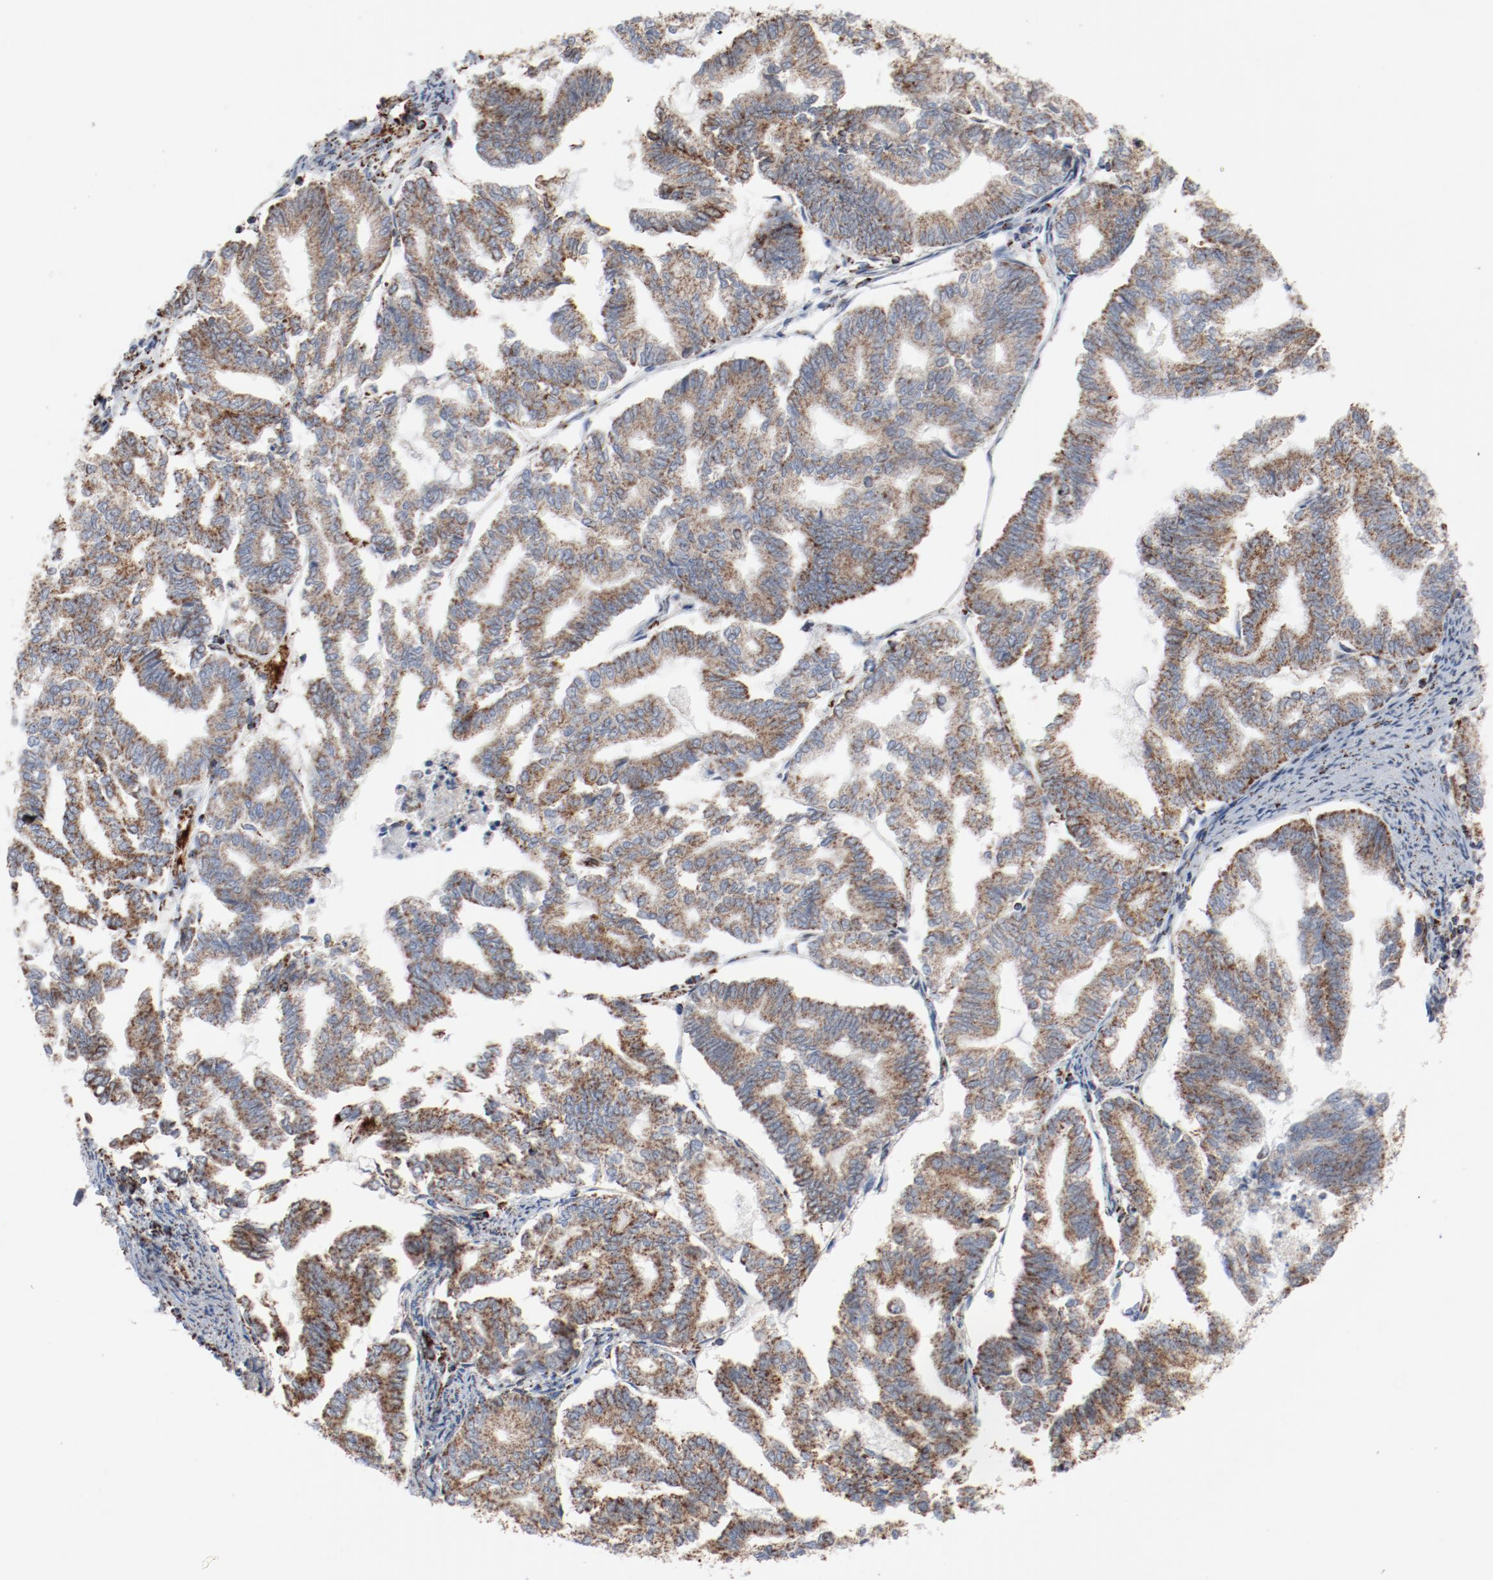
{"staining": {"intensity": "moderate", "quantity": "<25%", "location": "cytoplasmic/membranous"}, "tissue": "endometrial cancer", "cell_type": "Tumor cells", "image_type": "cancer", "snomed": [{"axis": "morphology", "description": "Adenocarcinoma, NOS"}, {"axis": "topography", "description": "Endometrium"}], "caption": "Immunohistochemistry (IHC) (DAB (3,3'-diaminobenzidine)) staining of adenocarcinoma (endometrial) exhibits moderate cytoplasmic/membranous protein staining in approximately <25% of tumor cells.", "gene": "NDUFB8", "patient": {"sex": "female", "age": 79}}